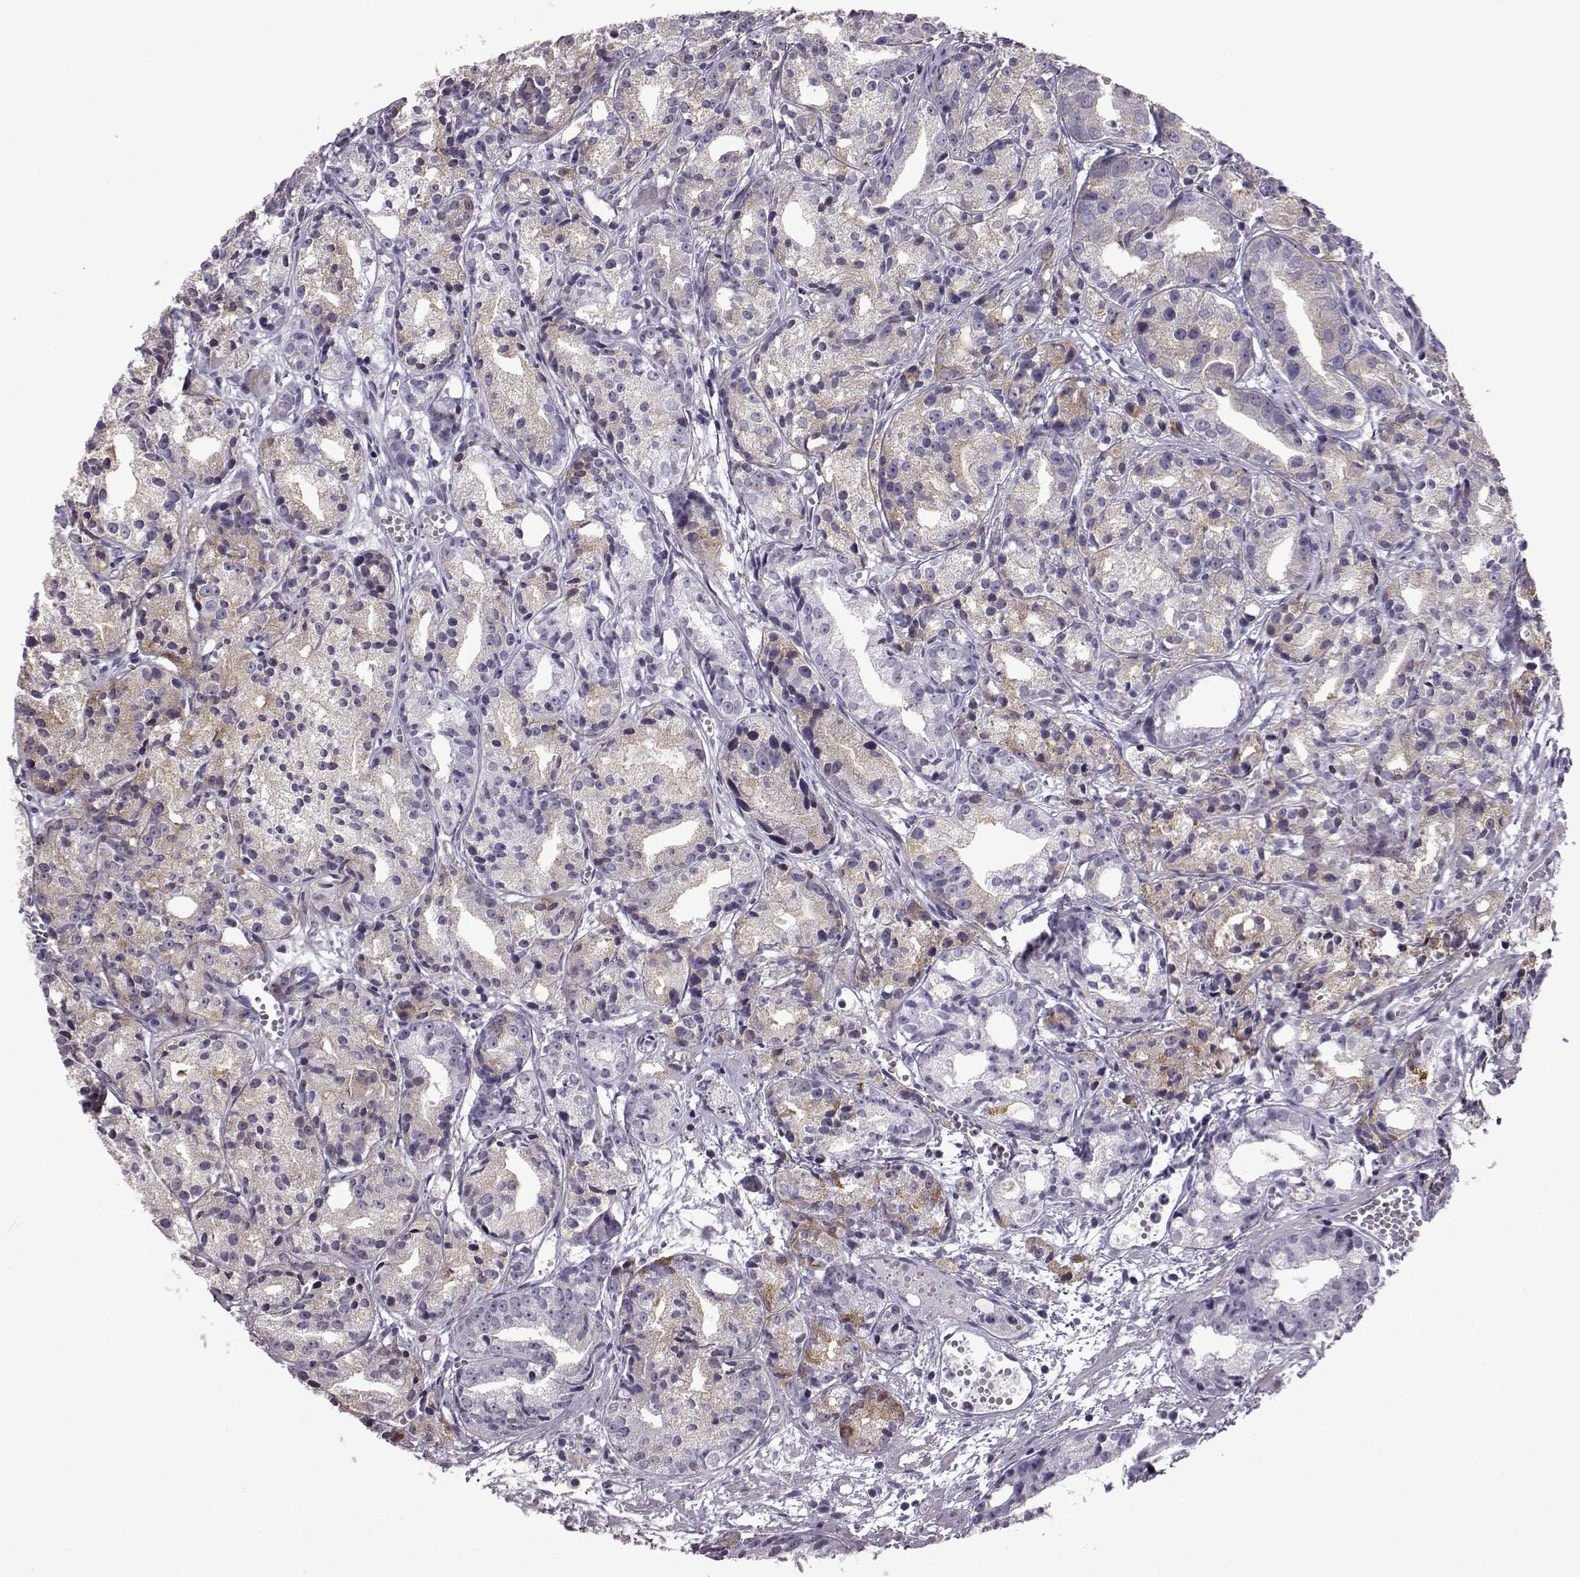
{"staining": {"intensity": "negative", "quantity": "none", "location": "none"}, "tissue": "prostate cancer", "cell_type": "Tumor cells", "image_type": "cancer", "snomed": [{"axis": "morphology", "description": "Adenocarcinoma, Medium grade"}, {"axis": "topography", "description": "Prostate"}], "caption": "DAB immunohistochemical staining of prostate cancer (adenocarcinoma (medium-grade)) displays no significant staining in tumor cells. (DAB (3,3'-diaminobenzidine) immunohistochemistry with hematoxylin counter stain).", "gene": "SLC28A2", "patient": {"sex": "male", "age": 74}}